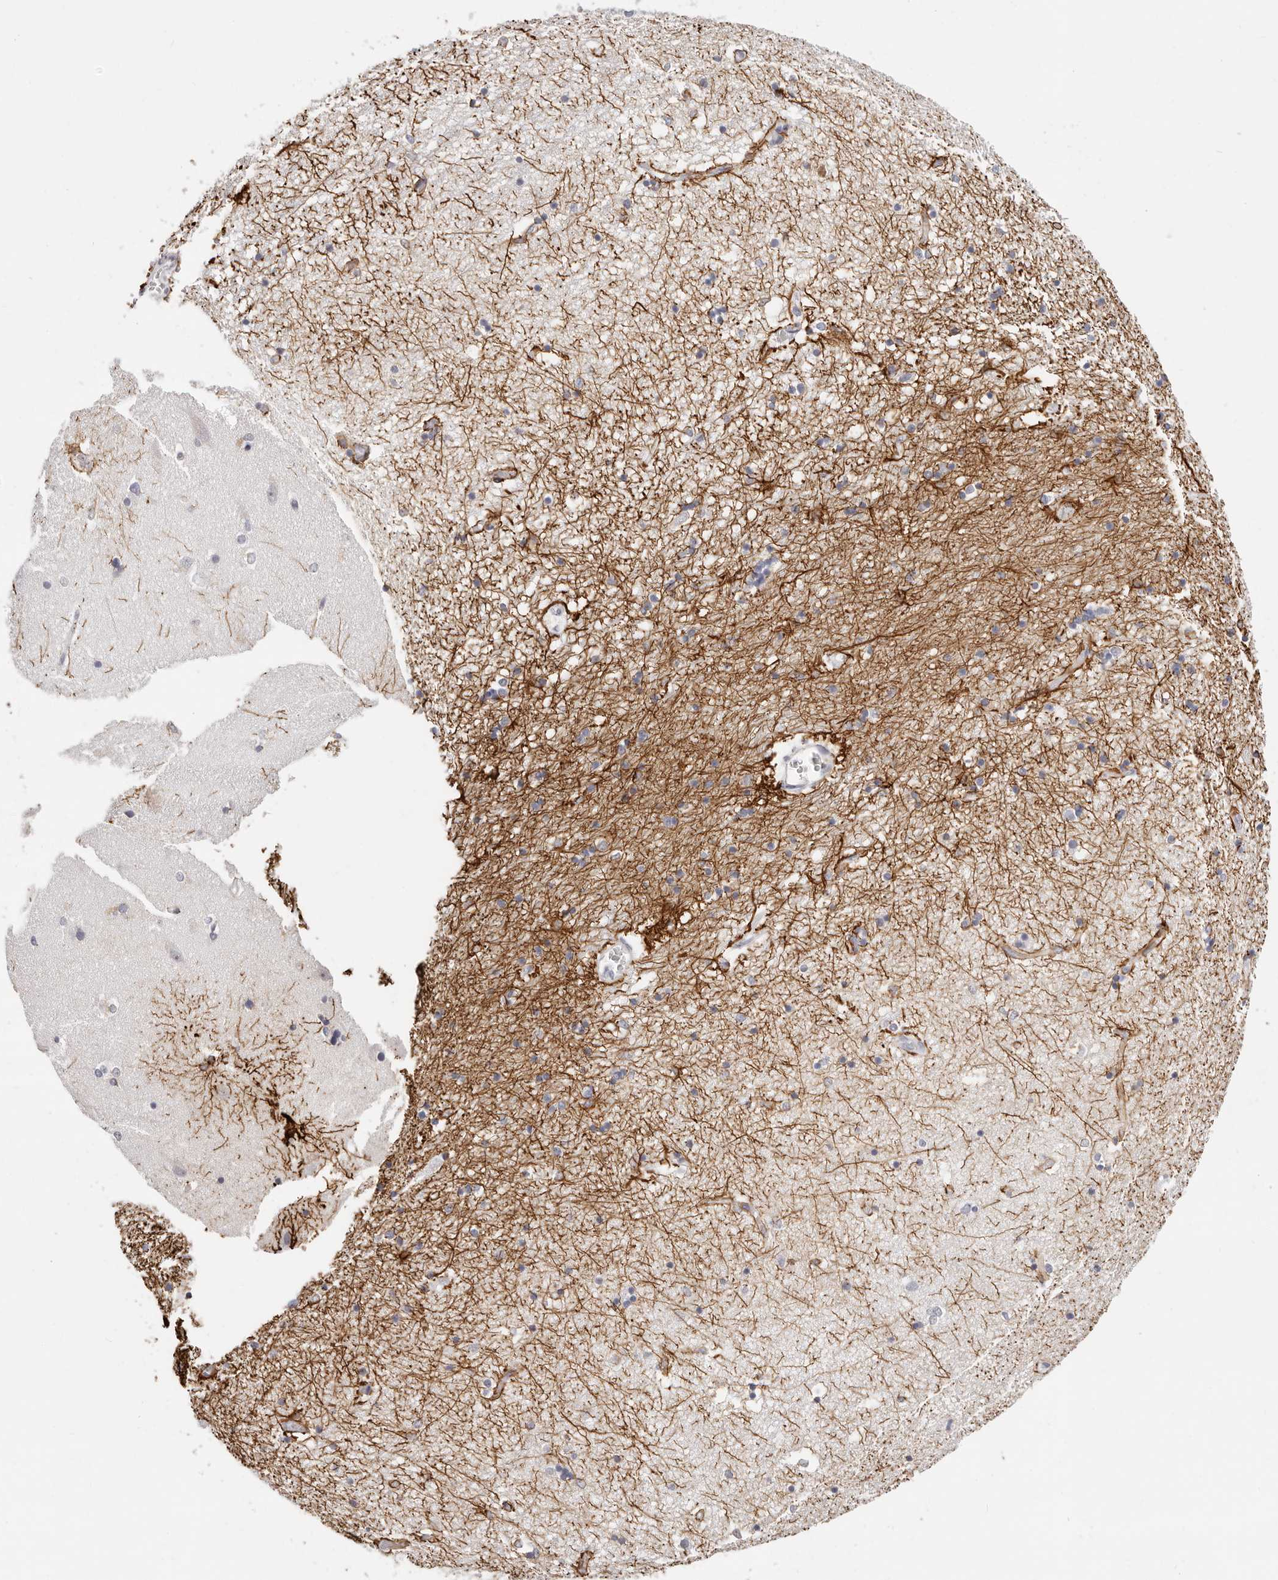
{"staining": {"intensity": "strong", "quantity": "25%-75%", "location": "cytoplasmic/membranous"}, "tissue": "hippocampus", "cell_type": "Glial cells", "image_type": "normal", "snomed": [{"axis": "morphology", "description": "Normal tissue, NOS"}, {"axis": "topography", "description": "Hippocampus"}], "caption": "IHC staining of normal hippocampus, which shows high levels of strong cytoplasmic/membranous staining in approximately 25%-75% of glial cells indicating strong cytoplasmic/membranous protein expression. The staining was performed using DAB (brown) for protein detection and nuclei were counterstained in hematoxylin (blue).", "gene": "ASCL1", "patient": {"sex": "male", "age": 45}}